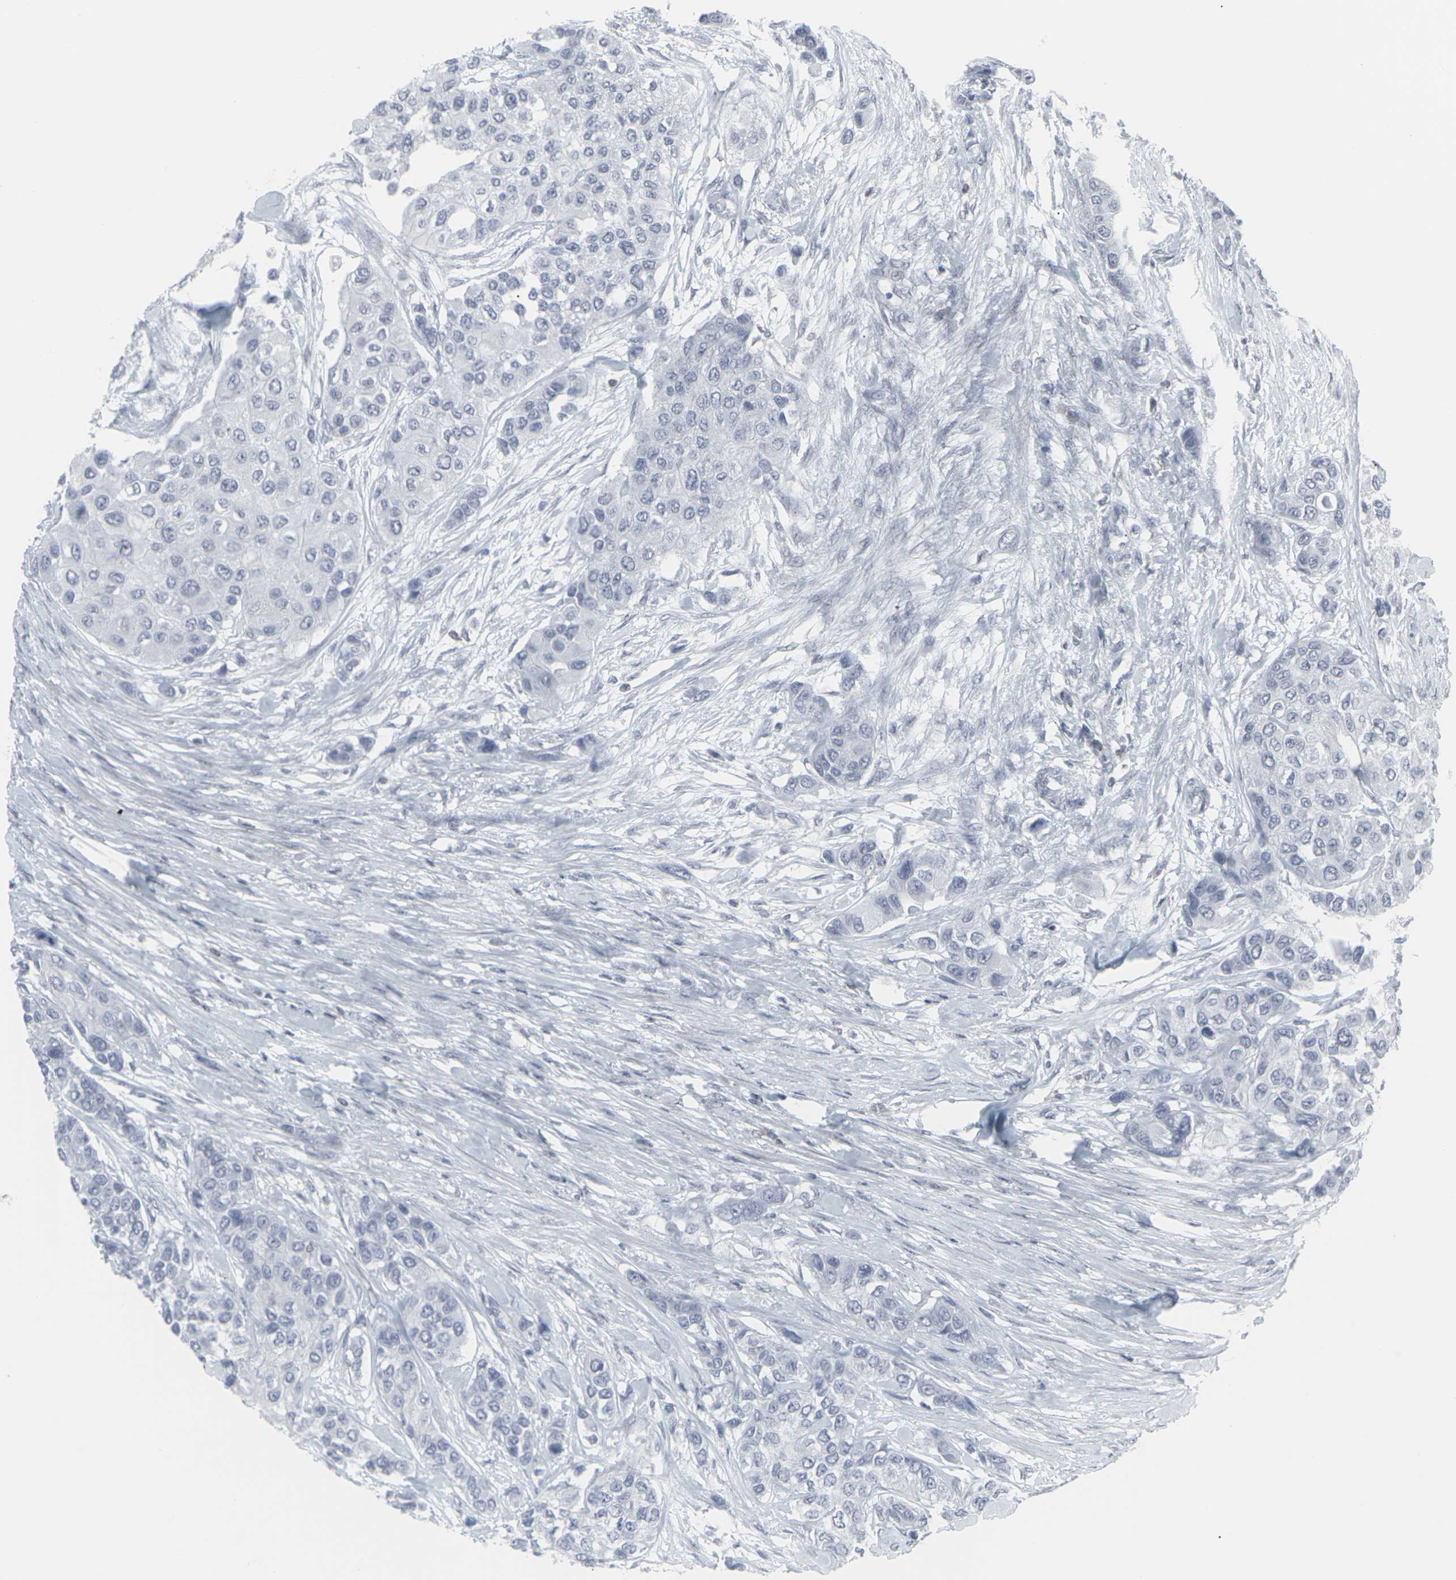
{"staining": {"intensity": "negative", "quantity": "none", "location": "none"}, "tissue": "urothelial cancer", "cell_type": "Tumor cells", "image_type": "cancer", "snomed": [{"axis": "morphology", "description": "Urothelial carcinoma, High grade"}, {"axis": "topography", "description": "Urinary bladder"}], "caption": "High power microscopy image of an immunohistochemistry histopathology image of urothelial carcinoma (high-grade), revealing no significant expression in tumor cells.", "gene": "APOBEC2", "patient": {"sex": "female", "age": 56}}